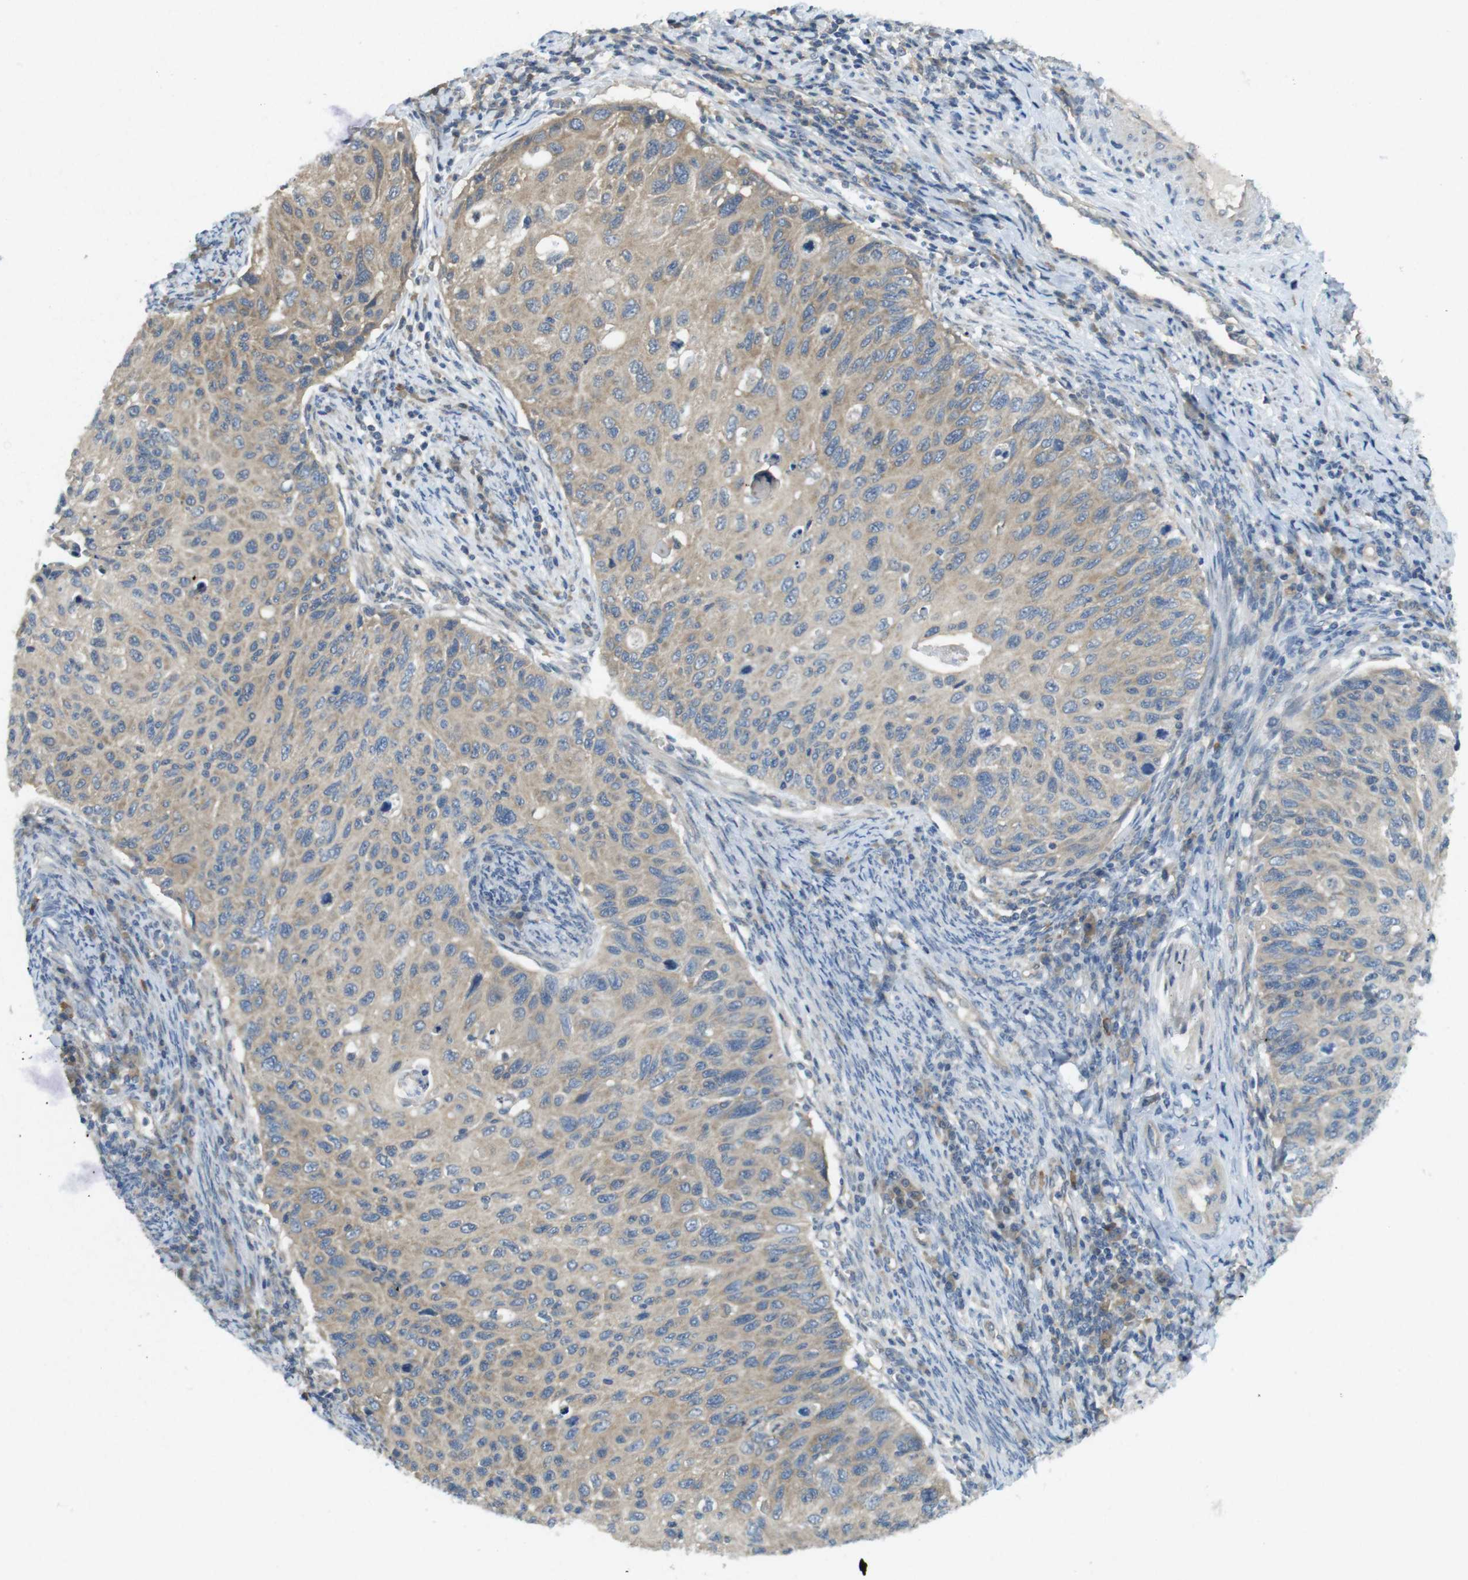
{"staining": {"intensity": "weak", "quantity": "25%-75%", "location": "cytoplasmic/membranous"}, "tissue": "cervical cancer", "cell_type": "Tumor cells", "image_type": "cancer", "snomed": [{"axis": "morphology", "description": "Squamous cell carcinoma, NOS"}, {"axis": "topography", "description": "Cervix"}], "caption": "Brown immunohistochemical staining in cervical cancer (squamous cell carcinoma) shows weak cytoplasmic/membranous staining in about 25%-75% of tumor cells.", "gene": "SUGT1", "patient": {"sex": "female", "age": 70}}